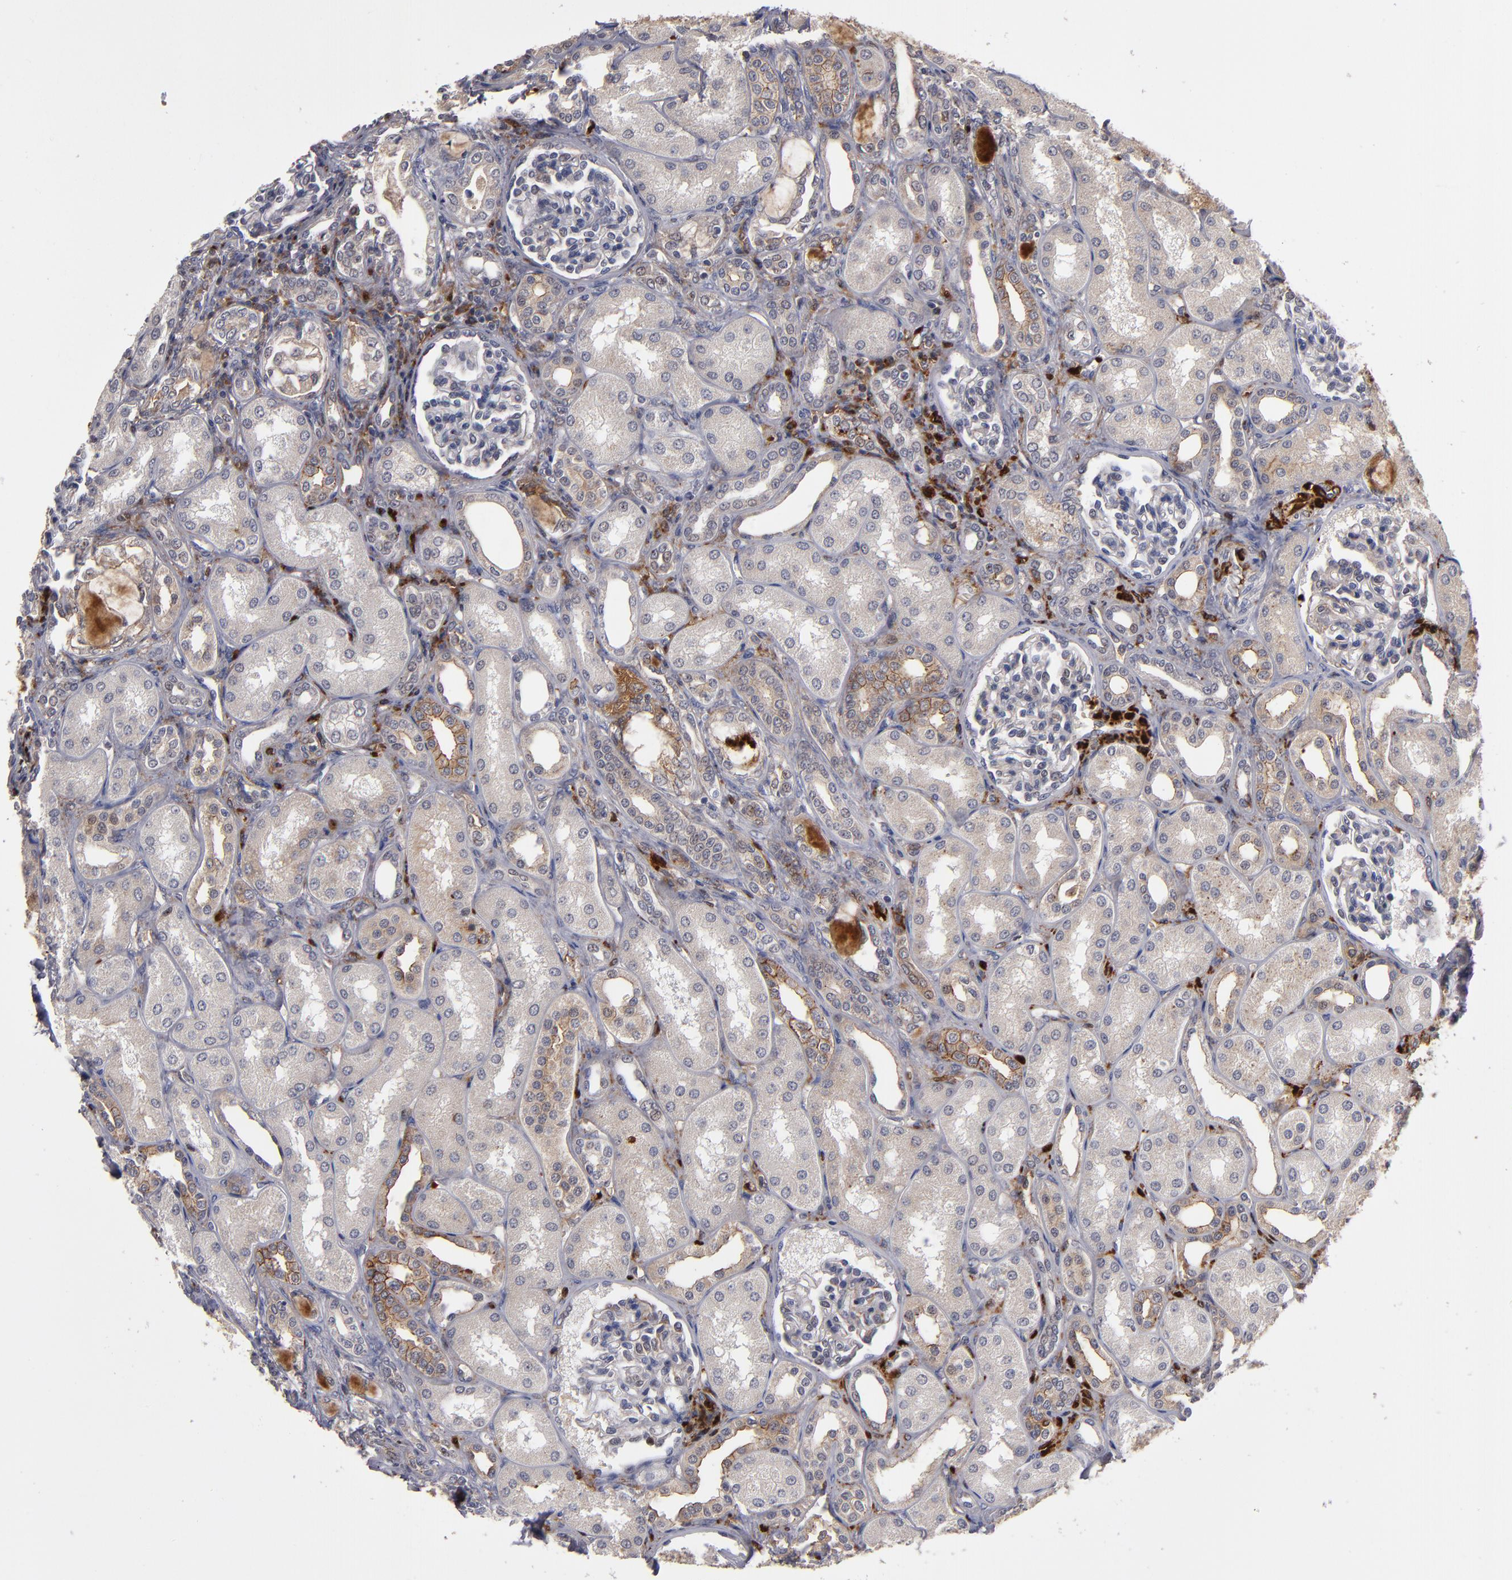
{"staining": {"intensity": "strong", "quantity": ">75%", "location": "cytoplasmic/membranous"}, "tissue": "kidney", "cell_type": "Cells in glomeruli", "image_type": "normal", "snomed": [{"axis": "morphology", "description": "Normal tissue, NOS"}, {"axis": "topography", "description": "Kidney"}], "caption": "A brown stain labels strong cytoplasmic/membranous positivity of a protein in cells in glomeruli of benign human kidney. The staining was performed using DAB (3,3'-diaminobenzidine), with brown indicating positive protein expression. Nuclei are stained blue with hematoxylin.", "gene": "EXD2", "patient": {"sex": "male", "age": 7}}